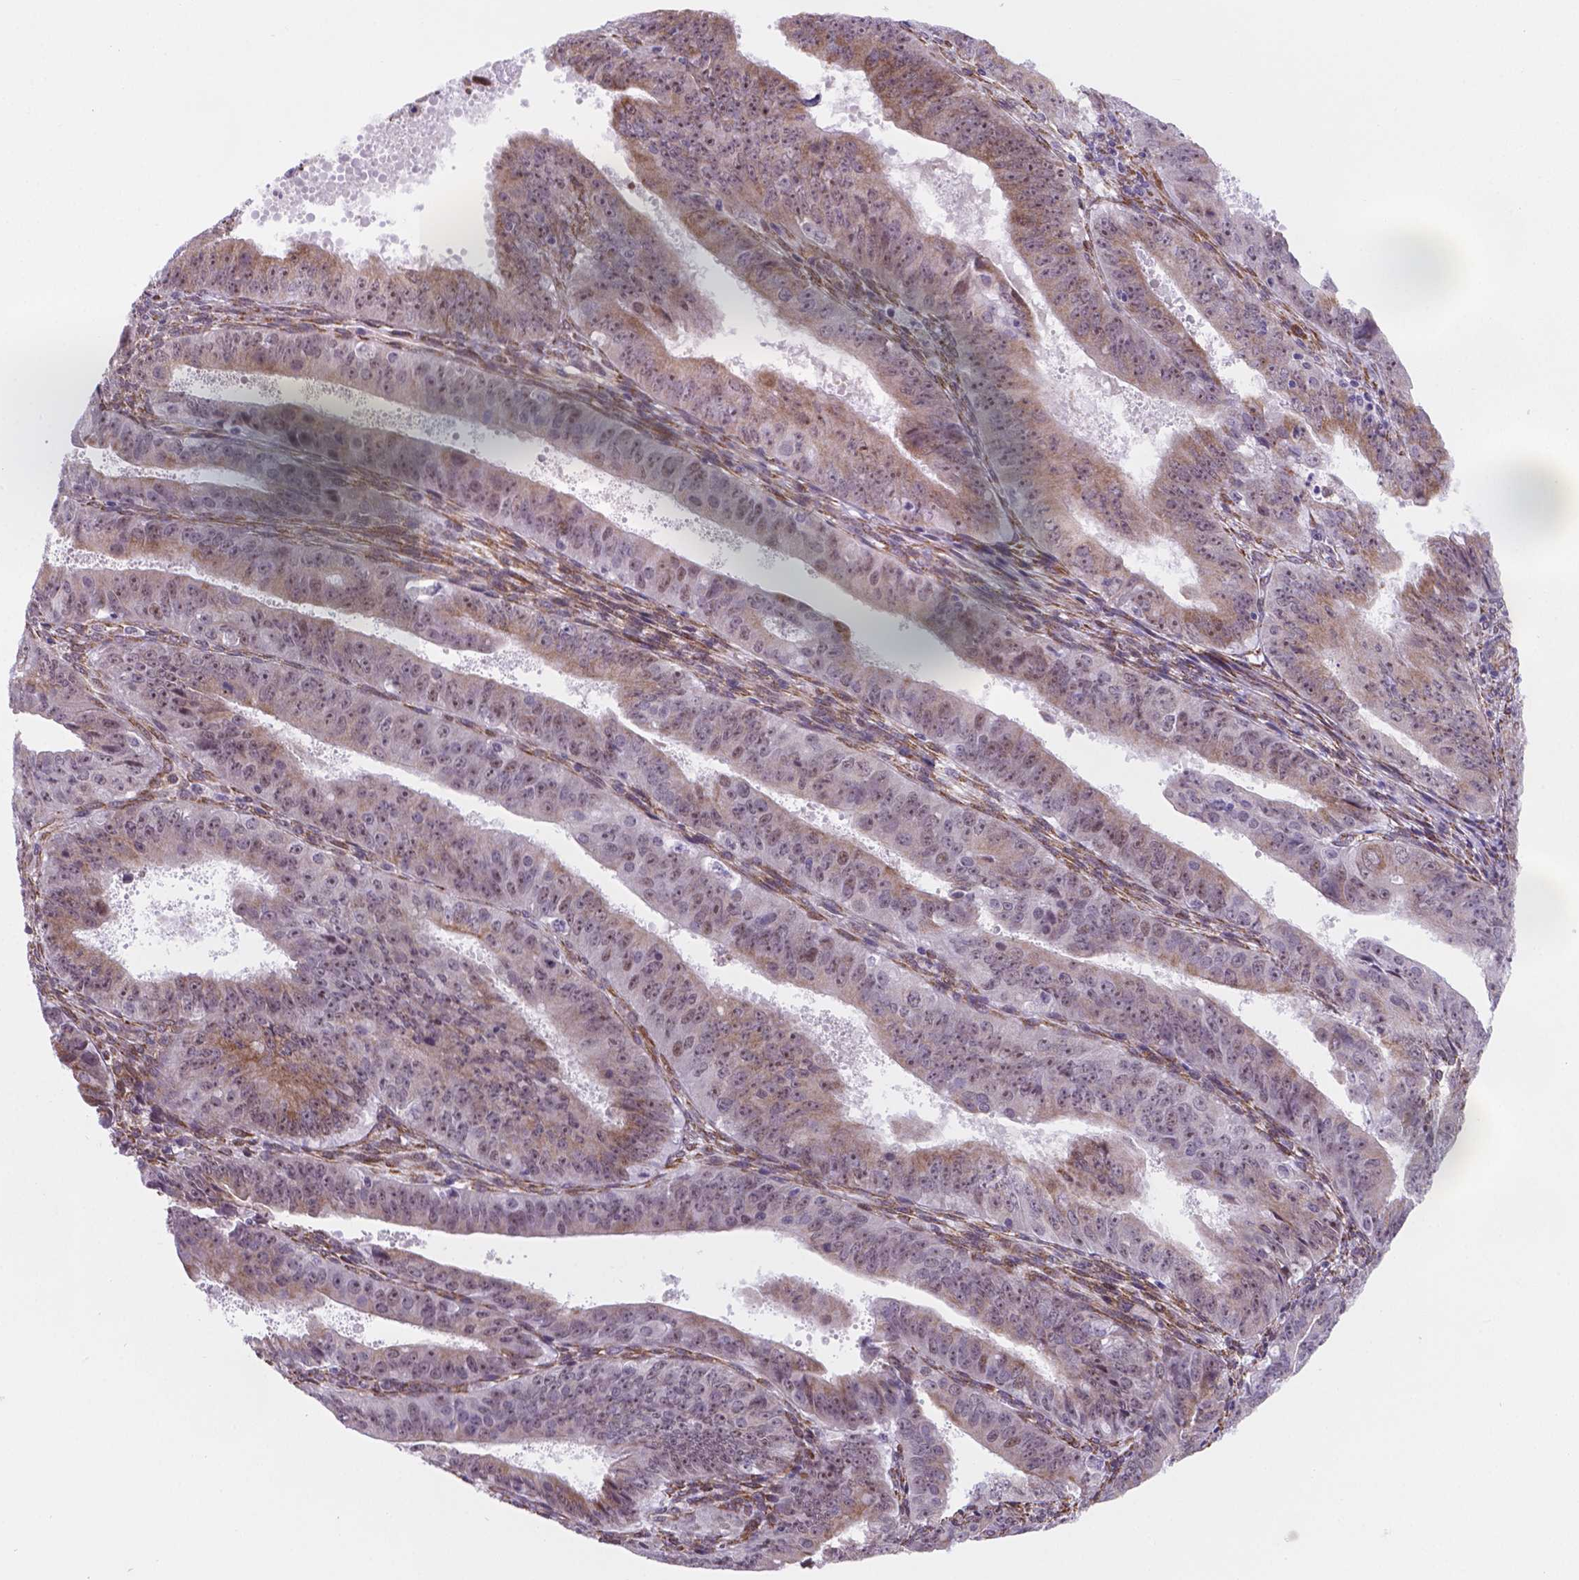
{"staining": {"intensity": "moderate", "quantity": "25%-75%", "location": "cytoplasmic/membranous,nuclear"}, "tissue": "ovarian cancer", "cell_type": "Tumor cells", "image_type": "cancer", "snomed": [{"axis": "morphology", "description": "Carcinoma, endometroid"}, {"axis": "topography", "description": "Ovary"}], "caption": "DAB (3,3'-diaminobenzidine) immunohistochemical staining of human endometroid carcinoma (ovarian) shows moderate cytoplasmic/membranous and nuclear protein positivity in approximately 25%-75% of tumor cells.", "gene": "FNIP1", "patient": {"sex": "female", "age": 42}}